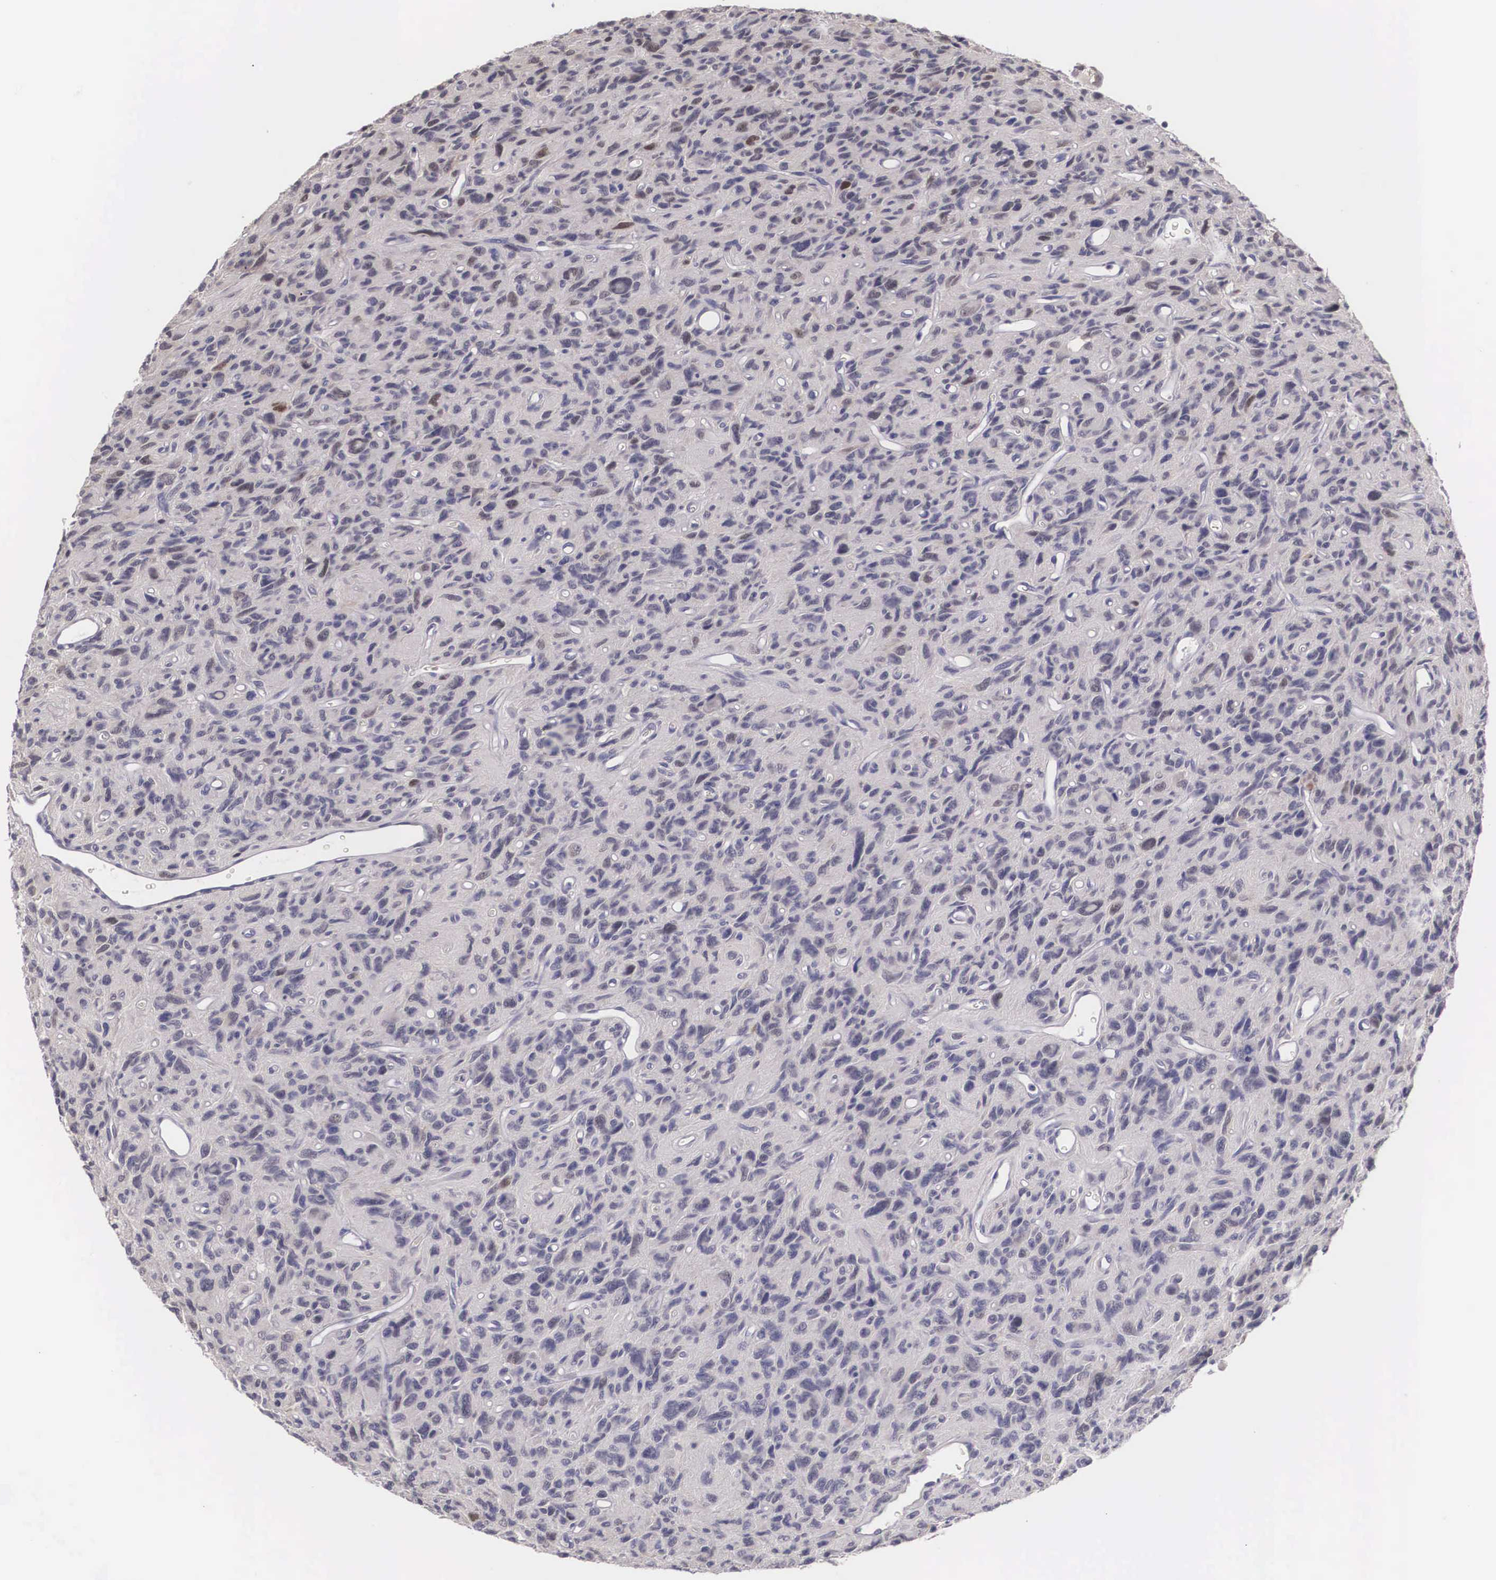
{"staining": {"intensity": "negative", "quantity": "none", "location": "none"}, "tissue": "glioma", "cell_type": "Tumor cells", "image_type": "cancer", "snomed": [{"axis": "morphology", "description": "Glioma, malignant, High grade"}, {"axis": "topography", "description": "Brain"}], "caption": "IHC image of neoplastic tissue: human glioma stained with DAB (3,3'-diaminobenzidine) demonstrates no significant protein staining in tumor cells.", "gene": "ENOX2", "patient": {"sex": "female", "age": 60}}